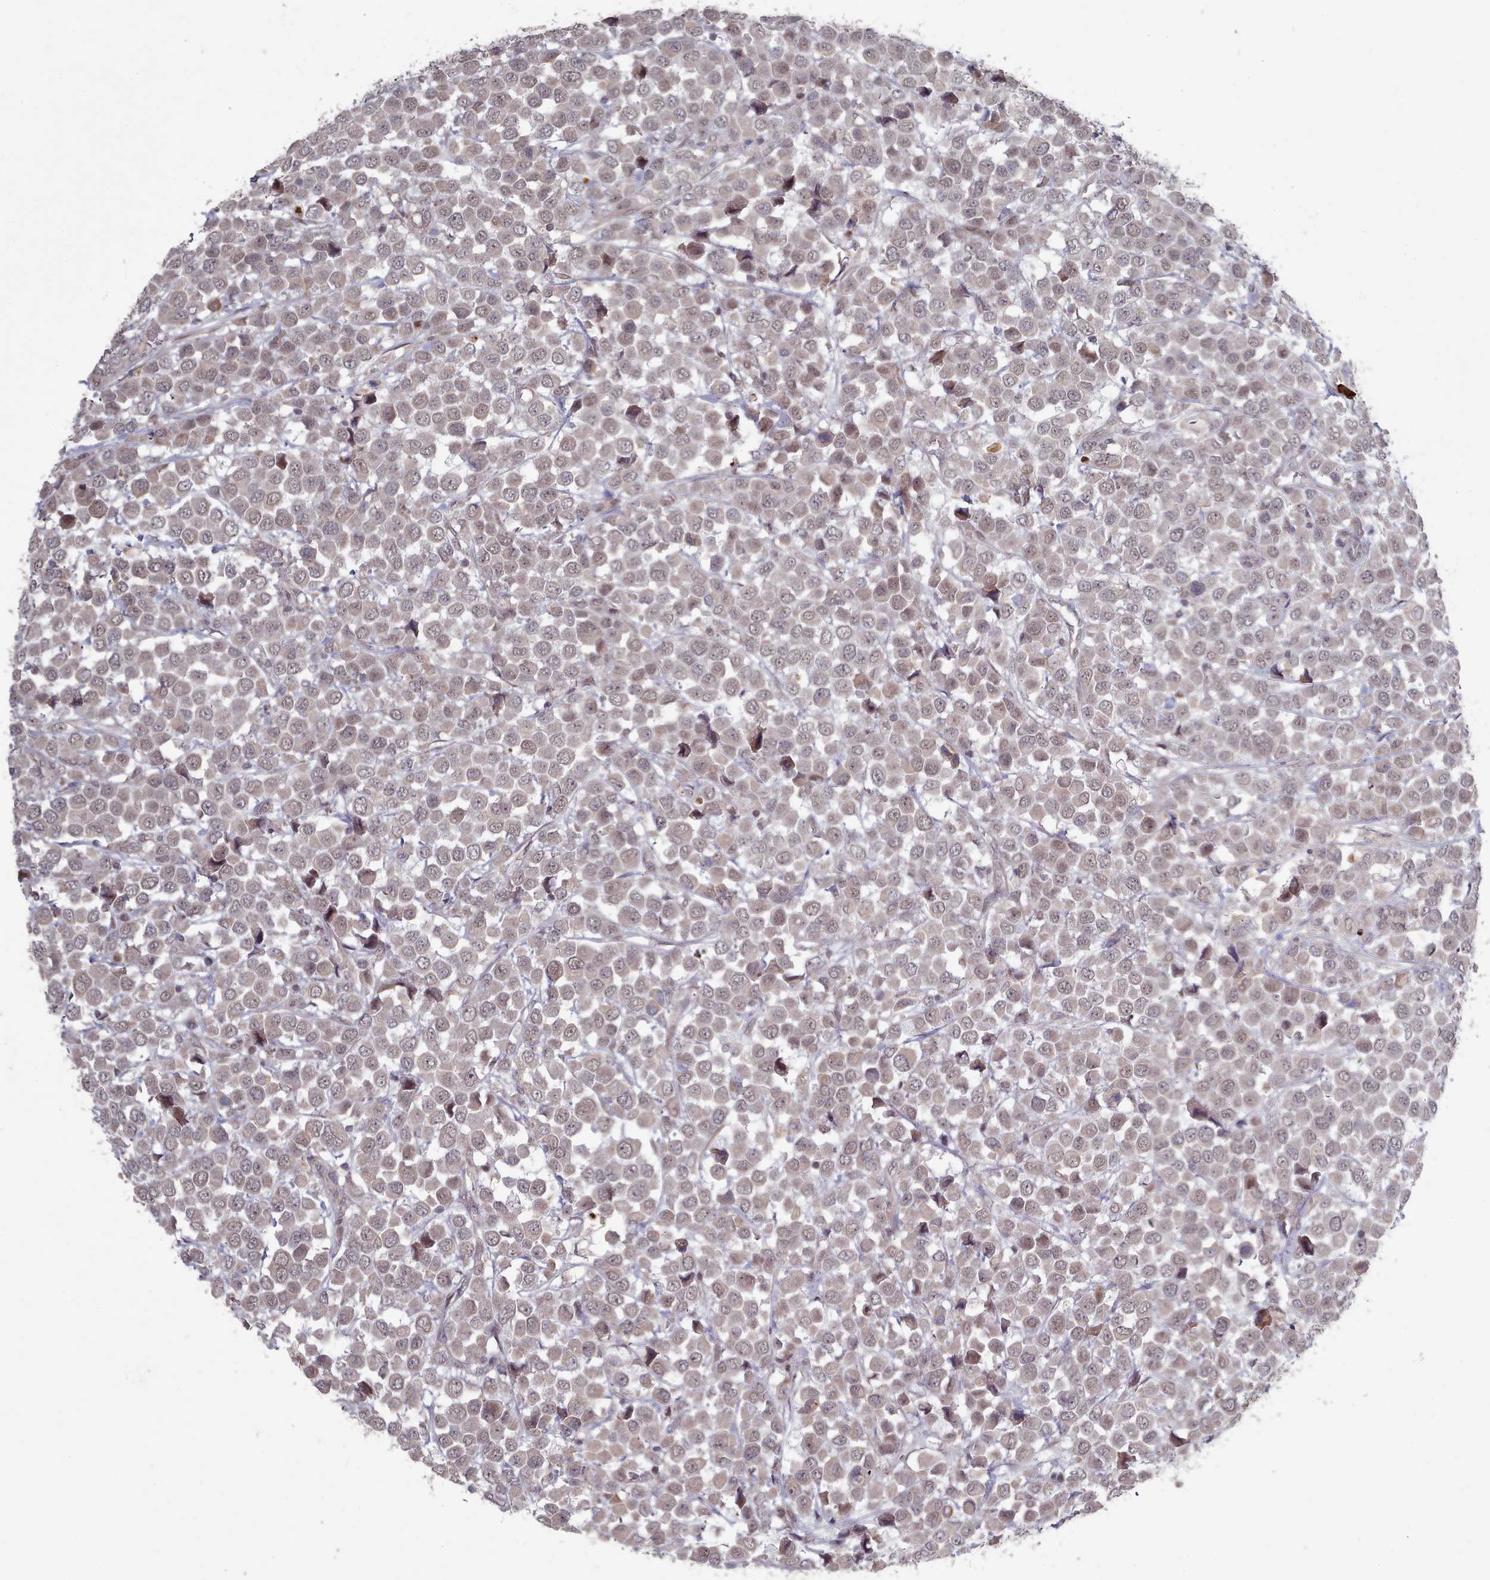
{"staining": {"intensity": "weak", "quantity": "25%-75%", "location": "nuclear"}, "tissue": "breast cancer", "cell_type": "Tumor cells", "image_type": "cancer", "snomed": [{"axis": "morphology", "description": "Duct carcinoma"}, {"axis": "topography", "description": "Breast"}], "caption": "This is a histology image of IHC staining of breast cancer (intraductal carcinoma), which shows weak expression in the nuclear of tumor cells.", "gene": "CPSF4", "patient": {"sex": "female", "age": 61}}